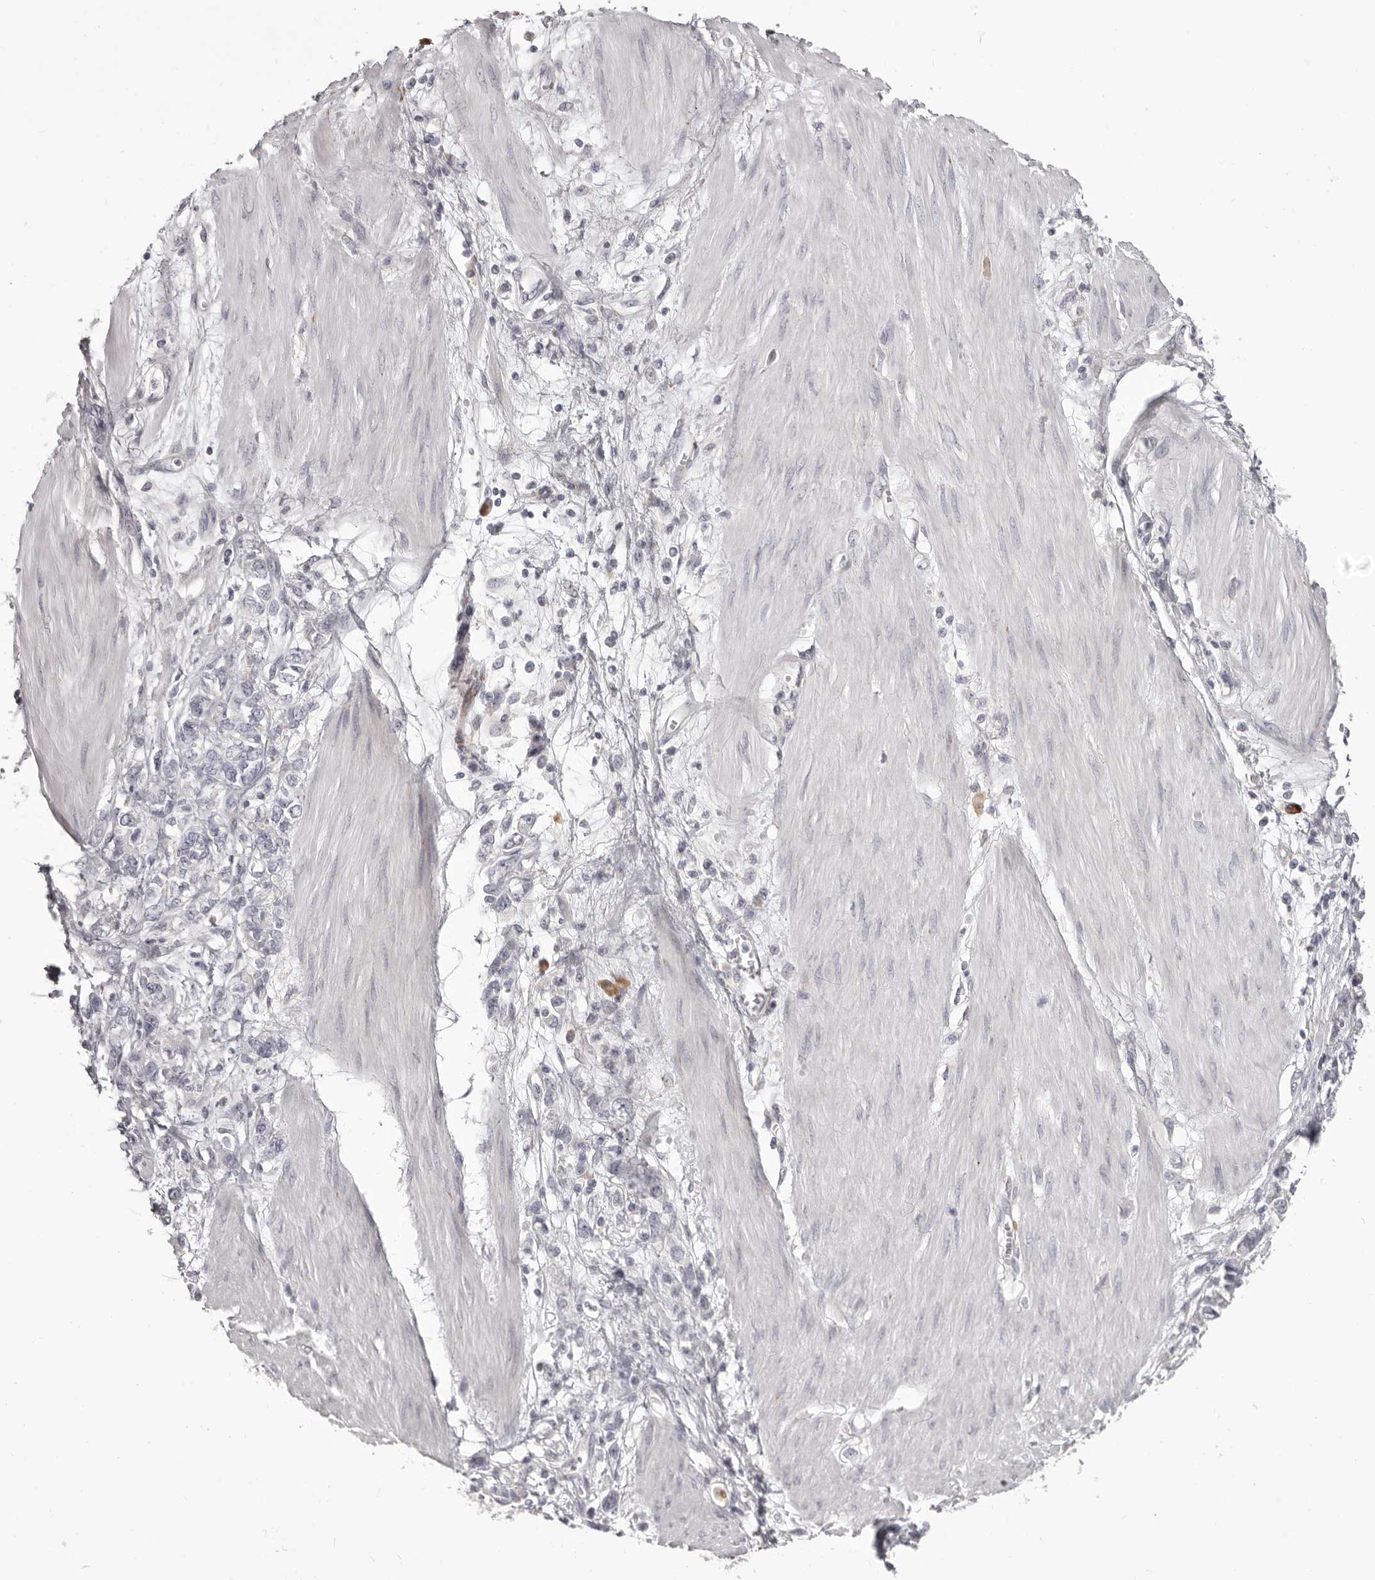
{"staining": {"intensity": "negative", "quantity": "none", "location": "none"}, "tissue": "stomach cancer", "cell_type": "Tumor cells", "image_type": "cancer", "snomed": [{"axis": "morphology", "description": "Adenocarcinoma, NOS"}, {"axis": "topography", "description": "Stomach"}], "caption": "DAB immunohistochemical staining of human stomach cancer shows no significant positivity in tumor cells.", "gene": "OTUD3", "patient": {"sex": "female", "age": 76}}